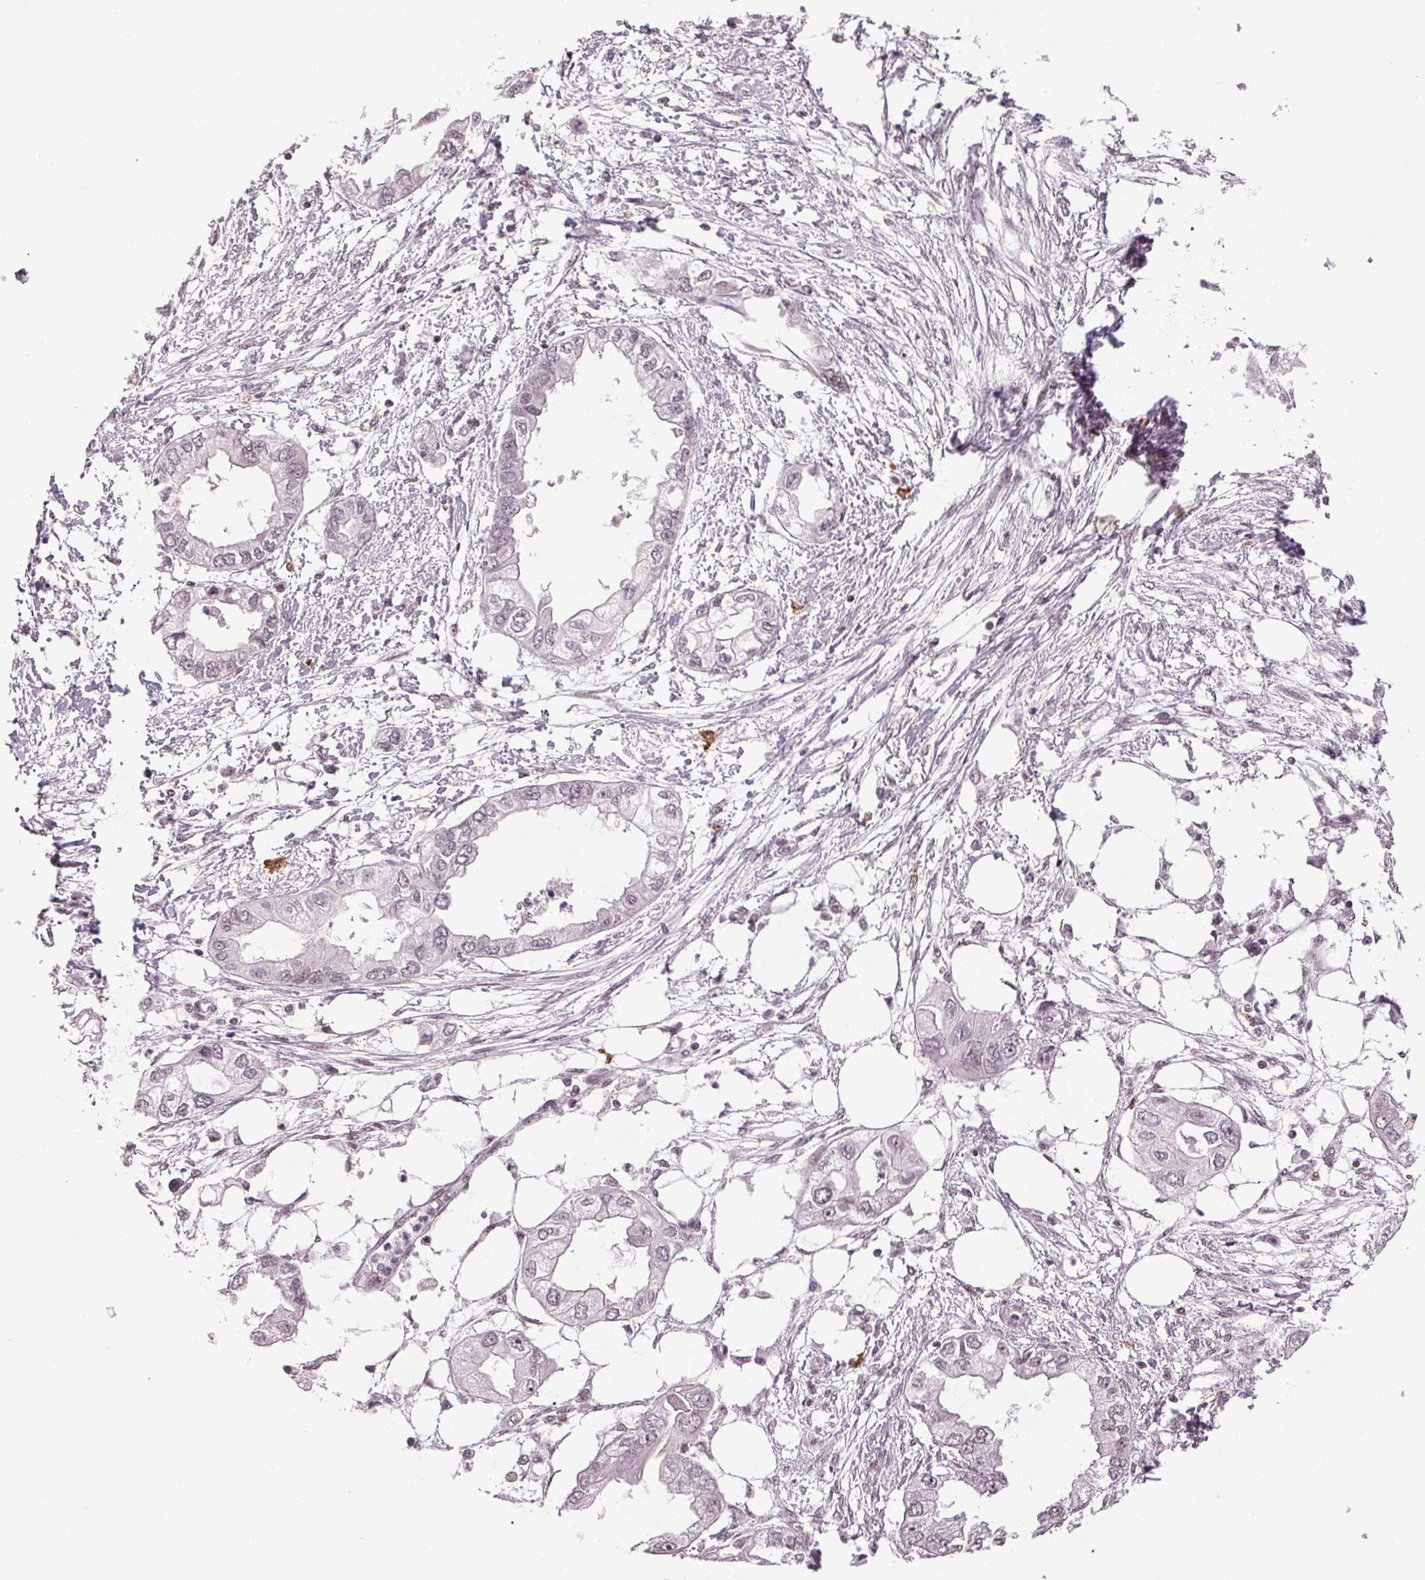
{"staining": {"intensity": "weak", "quantity": "<25%", "location": "nuclear"}, "tissue": "ovarian cancer", "cell_type": "Tumor cells", "image_type": "cancer", "snomed": [{"axis": "morphology", "description": "Cystadenocarcinoma, serous, NOS"}, {"axis": "topography", "description": "Ovary"}], "caption": "Immunohistochemistry photomicrograph of neoplastic tissue: ovarian cancer stained with DAB demonstrates no significant protein positivity in tumor cells.", "gene": "XPC", "patient": {"sex": "female", "age": 71}}